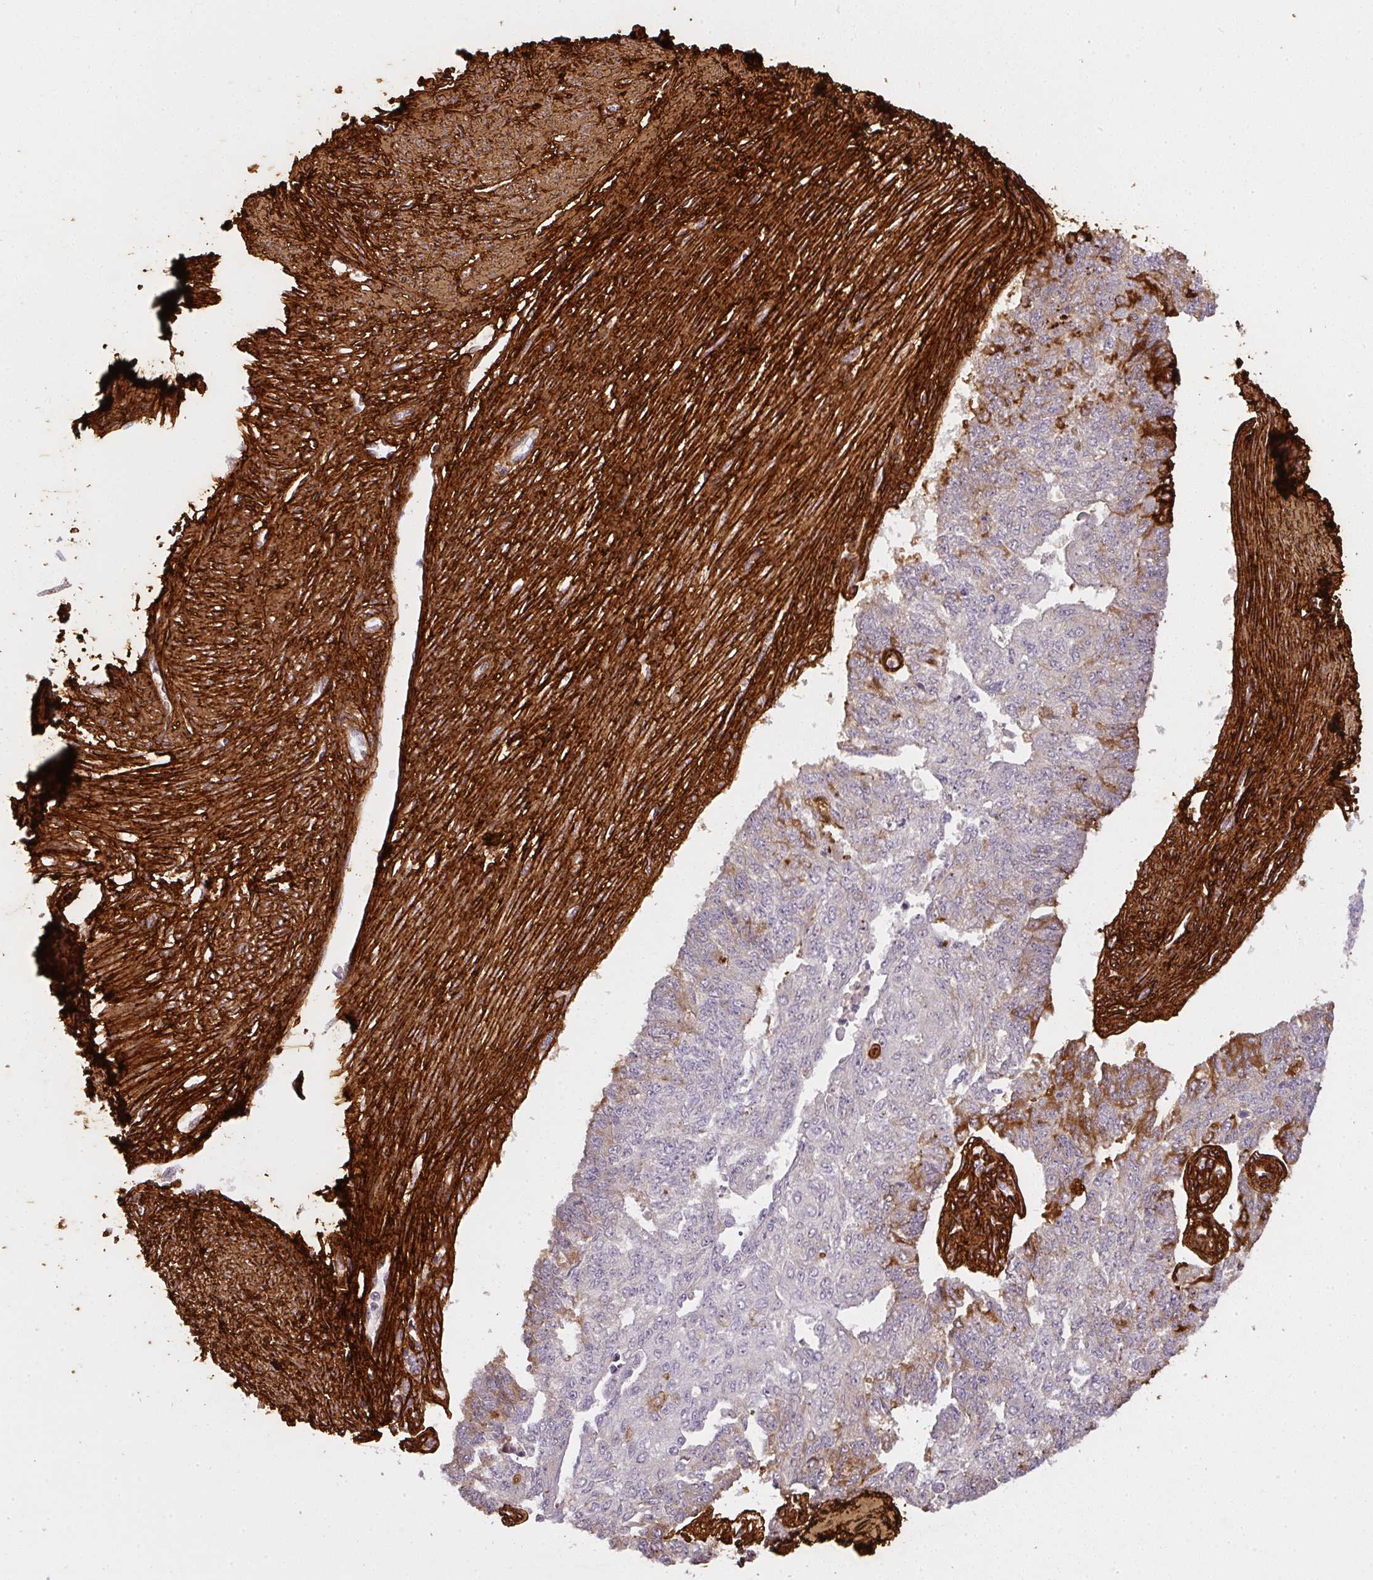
{"staining": {"intensity": "moderate", "quantity": "<25%", "location": "cytoplasmic/membranous"}, "tissue": "endometrial cancer", "cell_type": "Tumor cells", "image_type": "cancer", "snomed": [{"axis": "morphology", "description": "Adenocarcinoma, NOS"}, {"axis": "topography", "description": "Endometrium"}], "caption": "Immunohistochemistry image of adenocarcinoma (endometrial) stained for a protein (brown), which reveals low levels of moderate cytoplasmic/membranous staining in approximately <25% of tumor cells.", "gene": "COL3A1", "patient": {"sex": "female", "age": 32}}